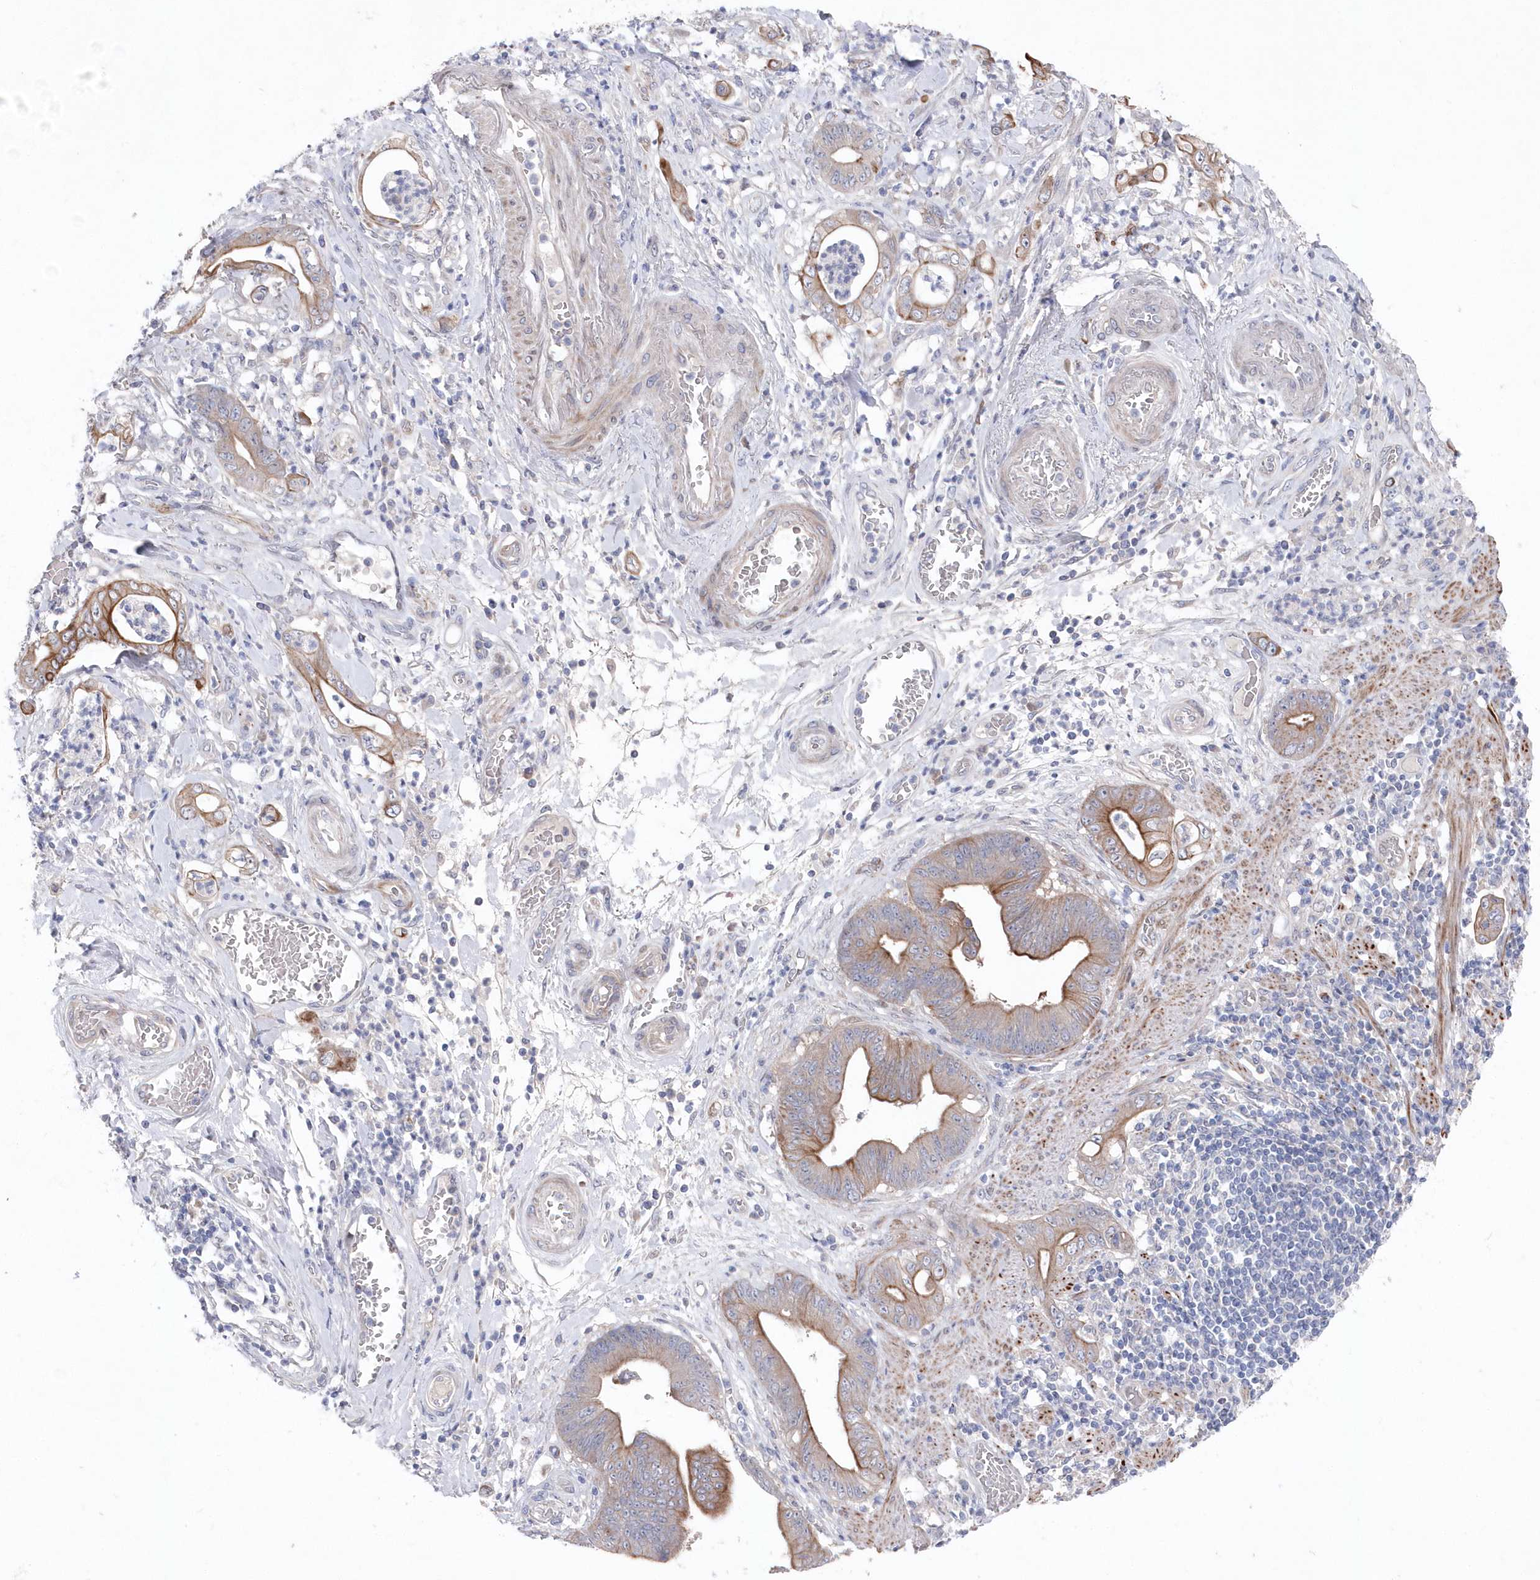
{"staining": {"intensity": "moderate", "quantity": ">75%", "location": "cytoplasmic/membranous"}, "tissue": "stomach cancer", "cell_type": "Tumor cells", "image_type": "cancer", "snomed": [{"axis": "morphology", "description": "Adenocarcinoma, NOS"}, {"axis": "topography", "description": "Stomach"}], "caption": "Immunohistochemistry staining of stomach cancer (adenocarcinoma), which reveals medium levels of moderate cytoplasmic/membranous positivity in about >75% of tumor cells indicating moderate cytoplasmic/membranous protein staining. The staining was performed using DAB (3,3'-diaminobenzidine) (brown) for protein detection and nuclei were counterstained in hematoxylin (blue).", "gene": "KIAA1586", "patient": {"sex": "female", "age": 73}}